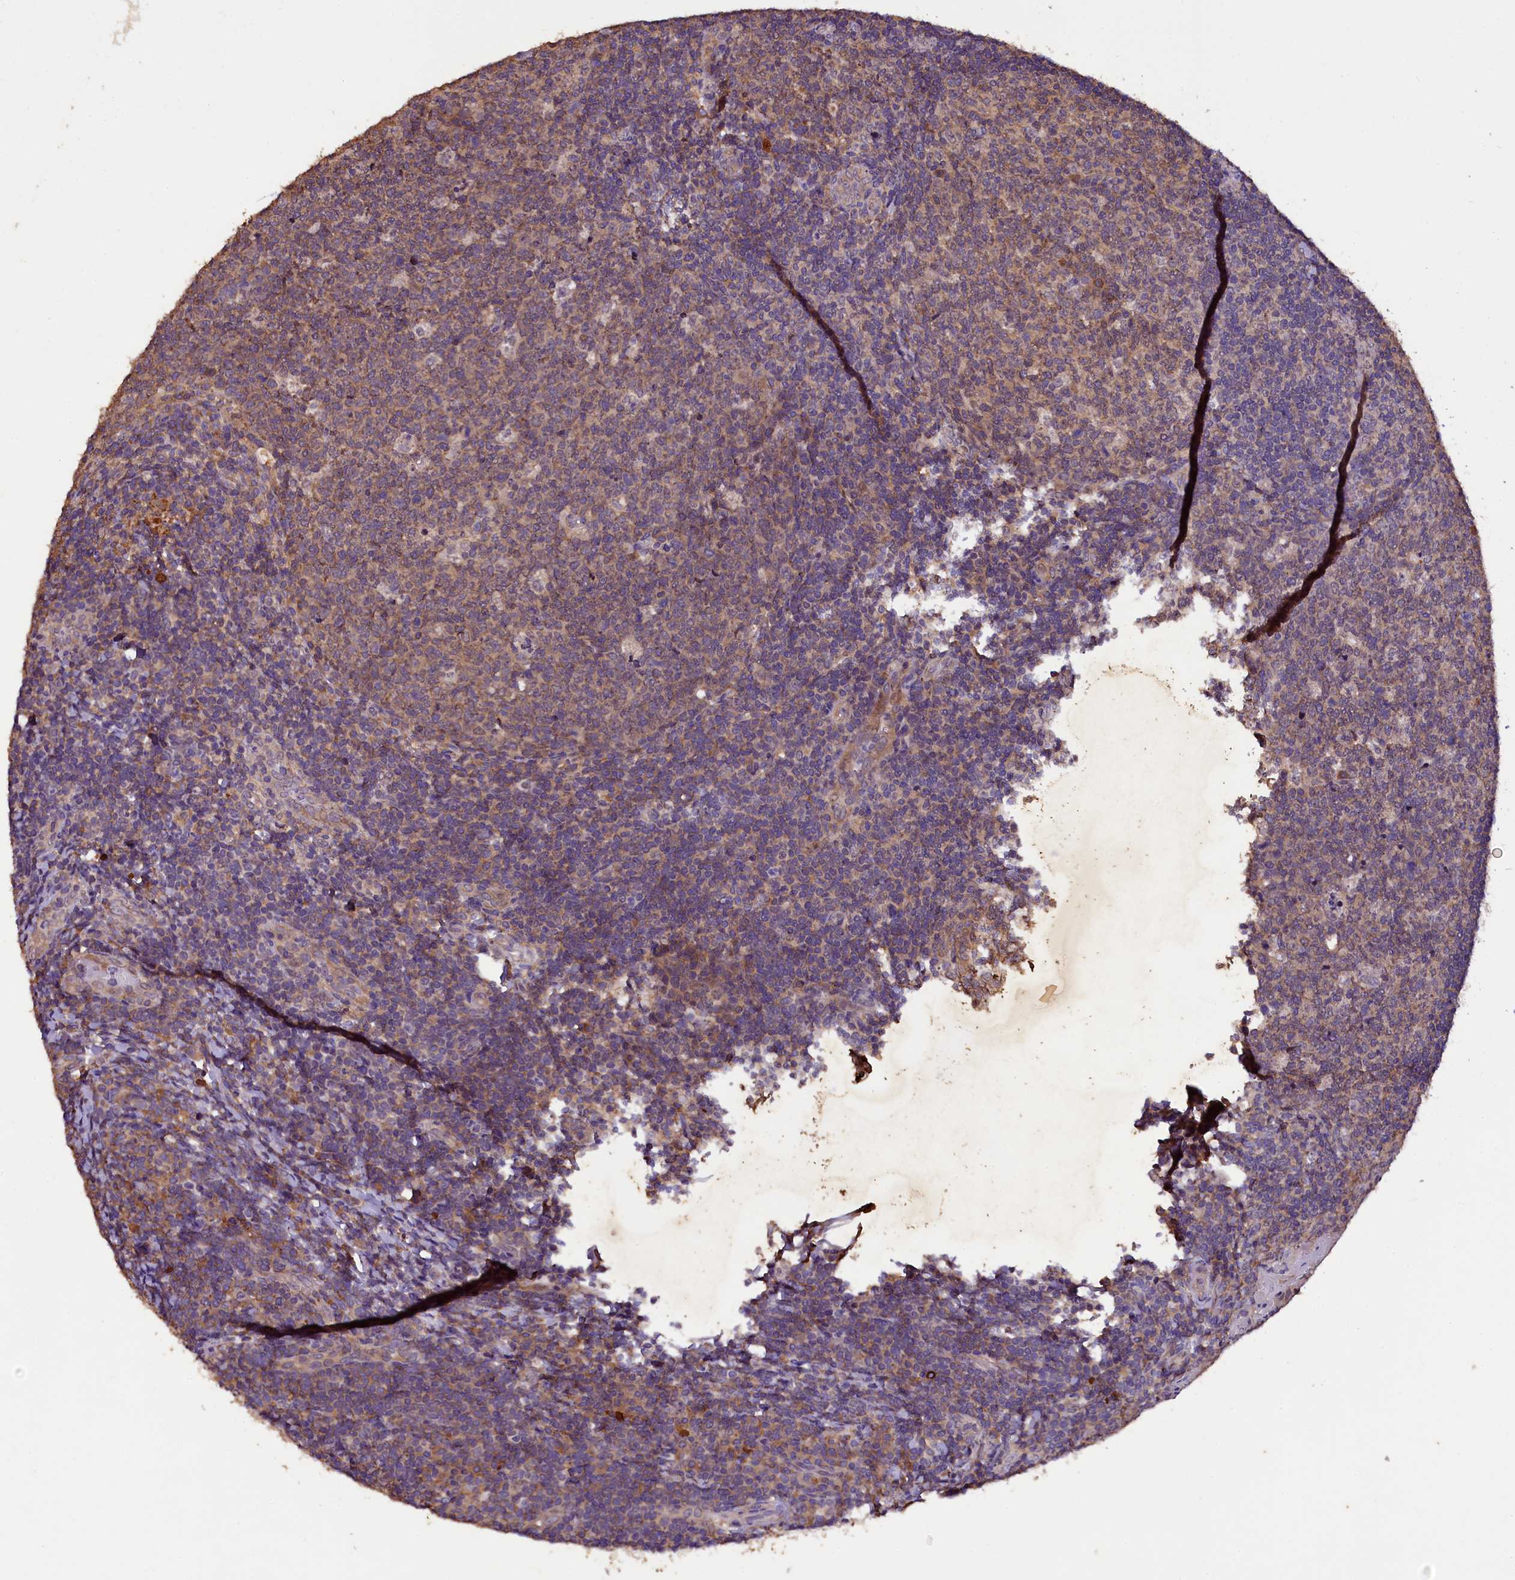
{"staining": {"intensity": "weak", "quantity": ">75%", "location": "cytoplasmic/membranous"}, "tissue": "tonsil", "cell_type": "Germinal center cells", "image_type": "normal", "snomed": [{"axis": "morphology", "description": "Normal tissue, NOS"}, {"axis": "topography", "description": "Tonsil"}], "caption": "Protein analysis of unremarkable tonsil reveals weak cytoplasmic/membranous expression in approximately >75% of germinal center cells. (IHC, brightfield microscopy, high magnification).", "gene": "PLXNB1", "patient": {"sex": "male", "age": 17}}